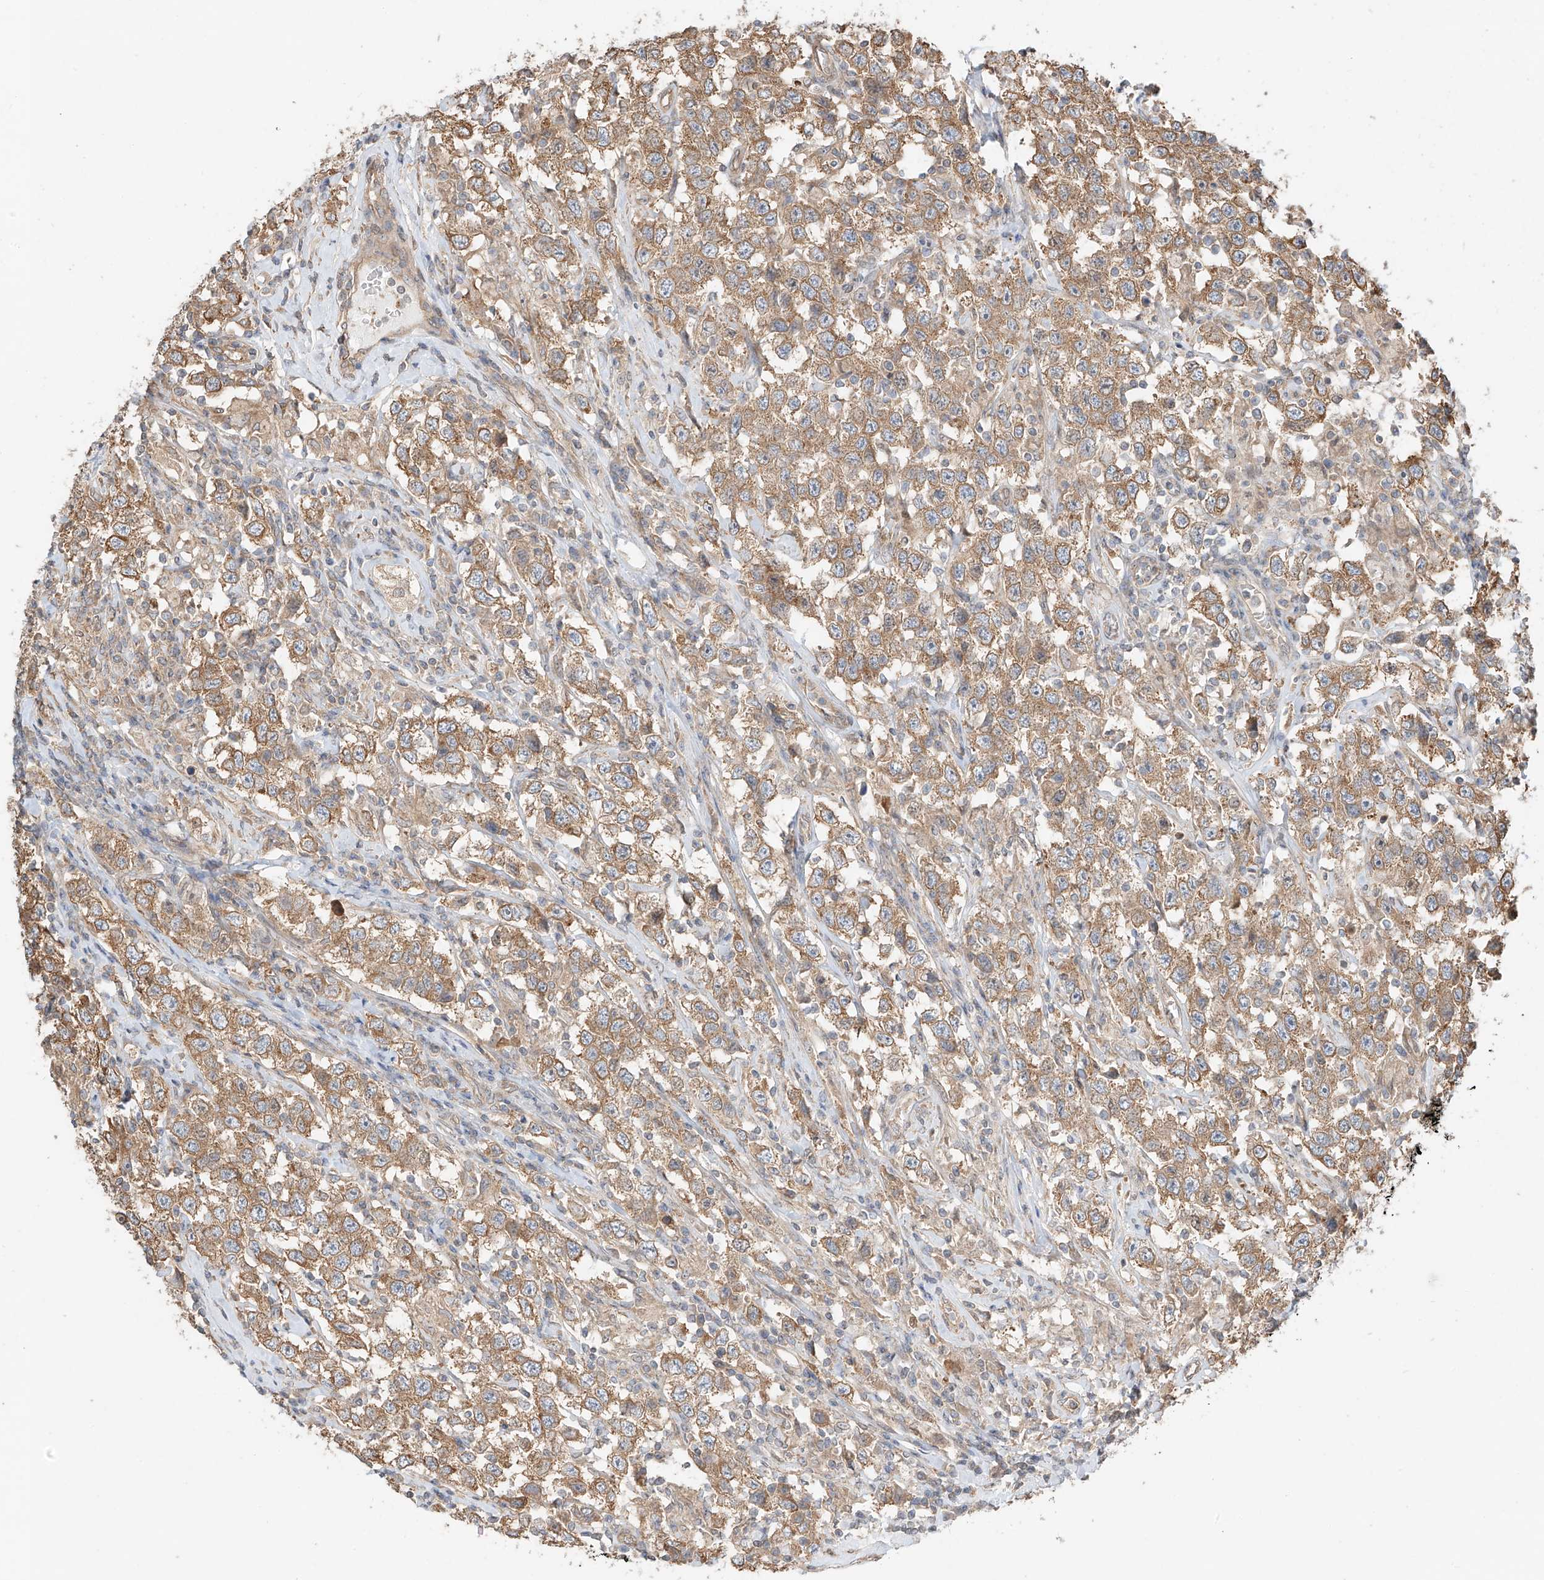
{"staining": {"intensity": "moderate", "quantity": ">75%", "location": "cytoplasmic/membranous"}, "tissue": "testis cancer", "cell_type": "Tumor cells", "image_type": "cancer", "snomed": [{"axis": "morphology", "description": "Seminoma, NOS"}, {"axis": "topography", "description": "Testis"}], "caption": "Protein staining of testis cancer (seminoma) tissue exhibits moderate cytoplasmic/membranous positivity in approximately >75% of tumor cells.", "gene": "CEP162", "patient": {"sex": "male", "age": 41}}